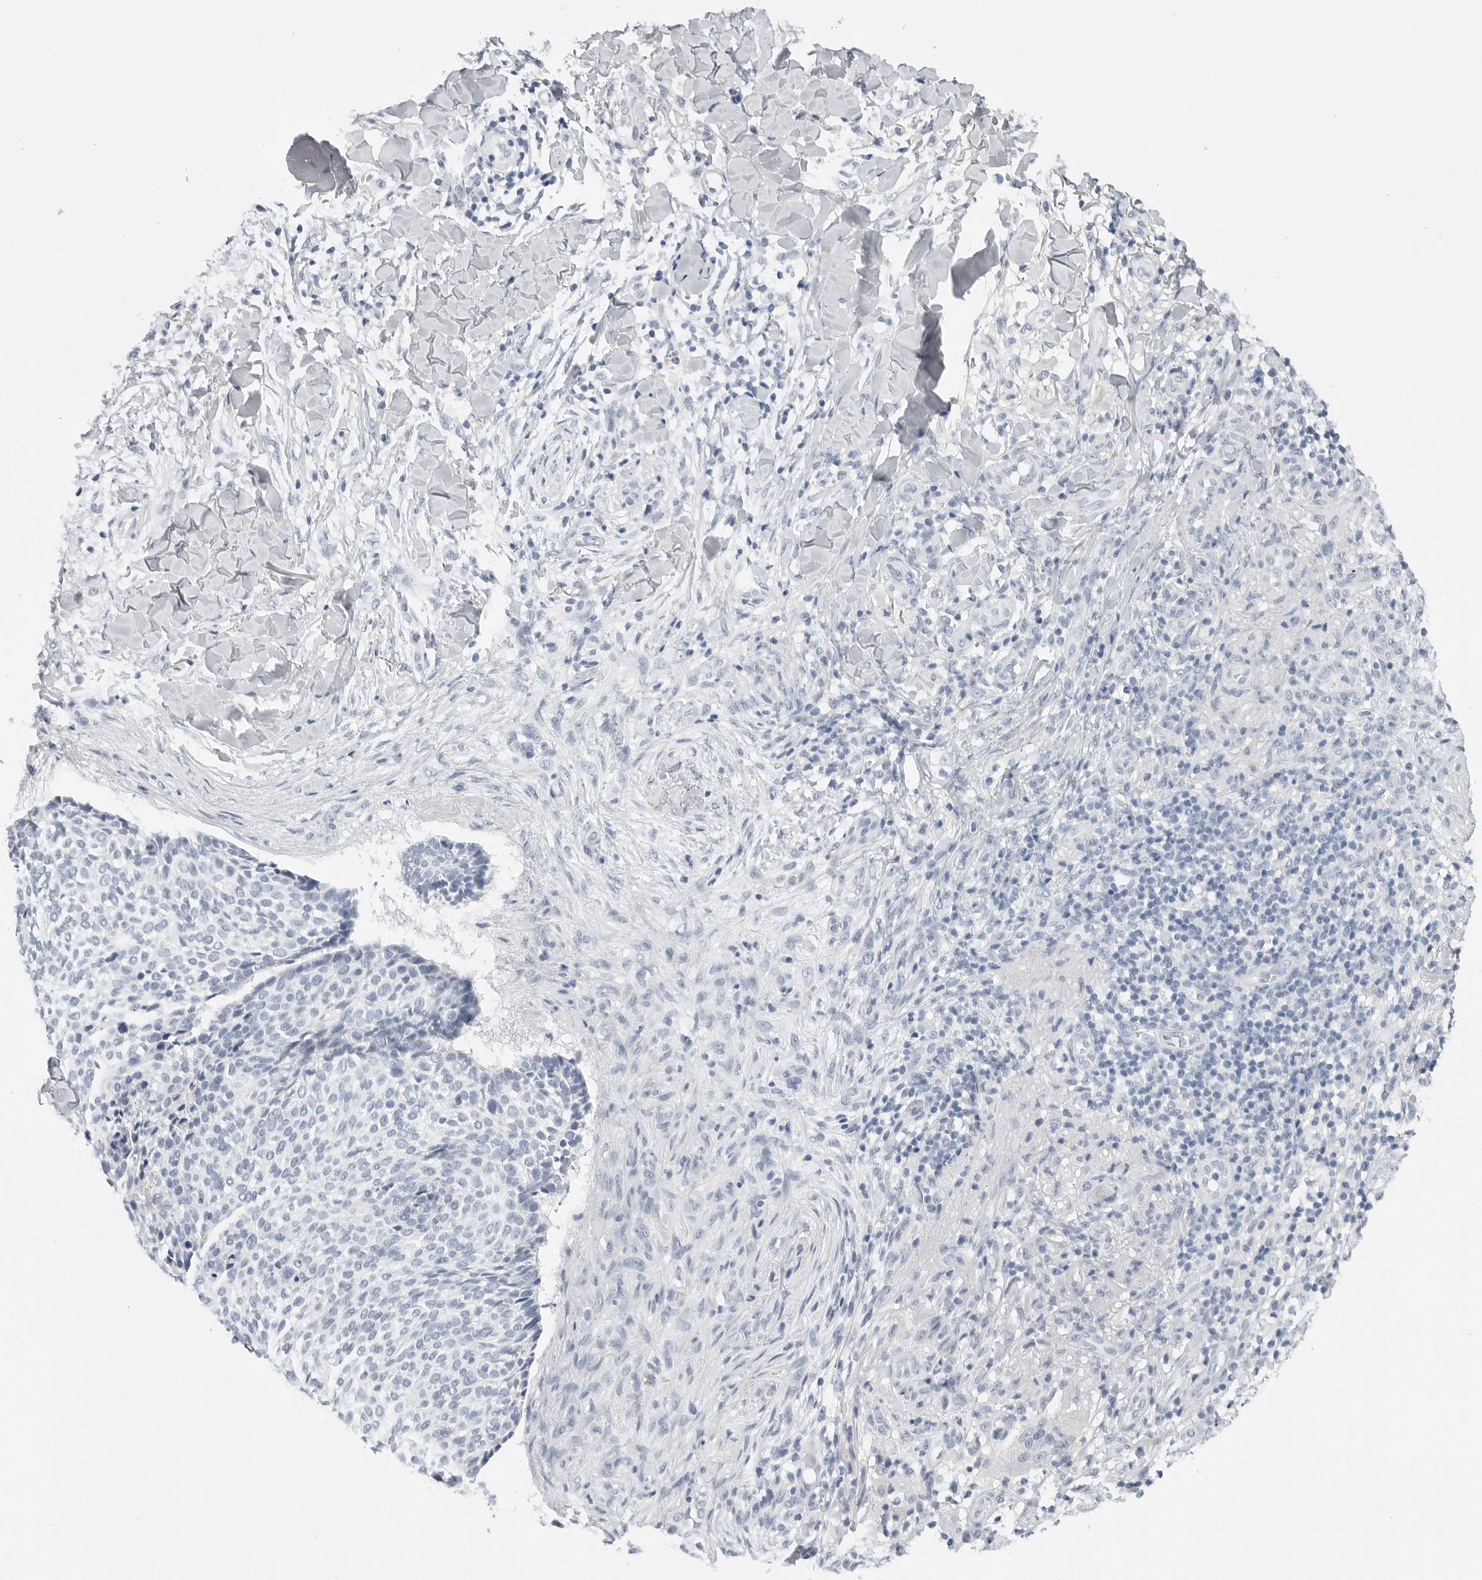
{"staining": {"intensity": "negative", "quantity": "none", "location": "none"}, "tissue": "skin cancer", "cell_type": "Tumor cells", "image_type": "cancer", "snomed": [{"axis": "morphology", "description": "Normal tissue, NOS"}, {"axis": "morphology", "description": "Basal cell carcinoma"}, {"axis": "topography", "description": "Skin"}], "caption": "Human skin cancer stained for a protein using immunohistochemistry reveals no positivity in tumor cells.", "gene": "PLN", "patient": {"sex": "male", "age": 67}}